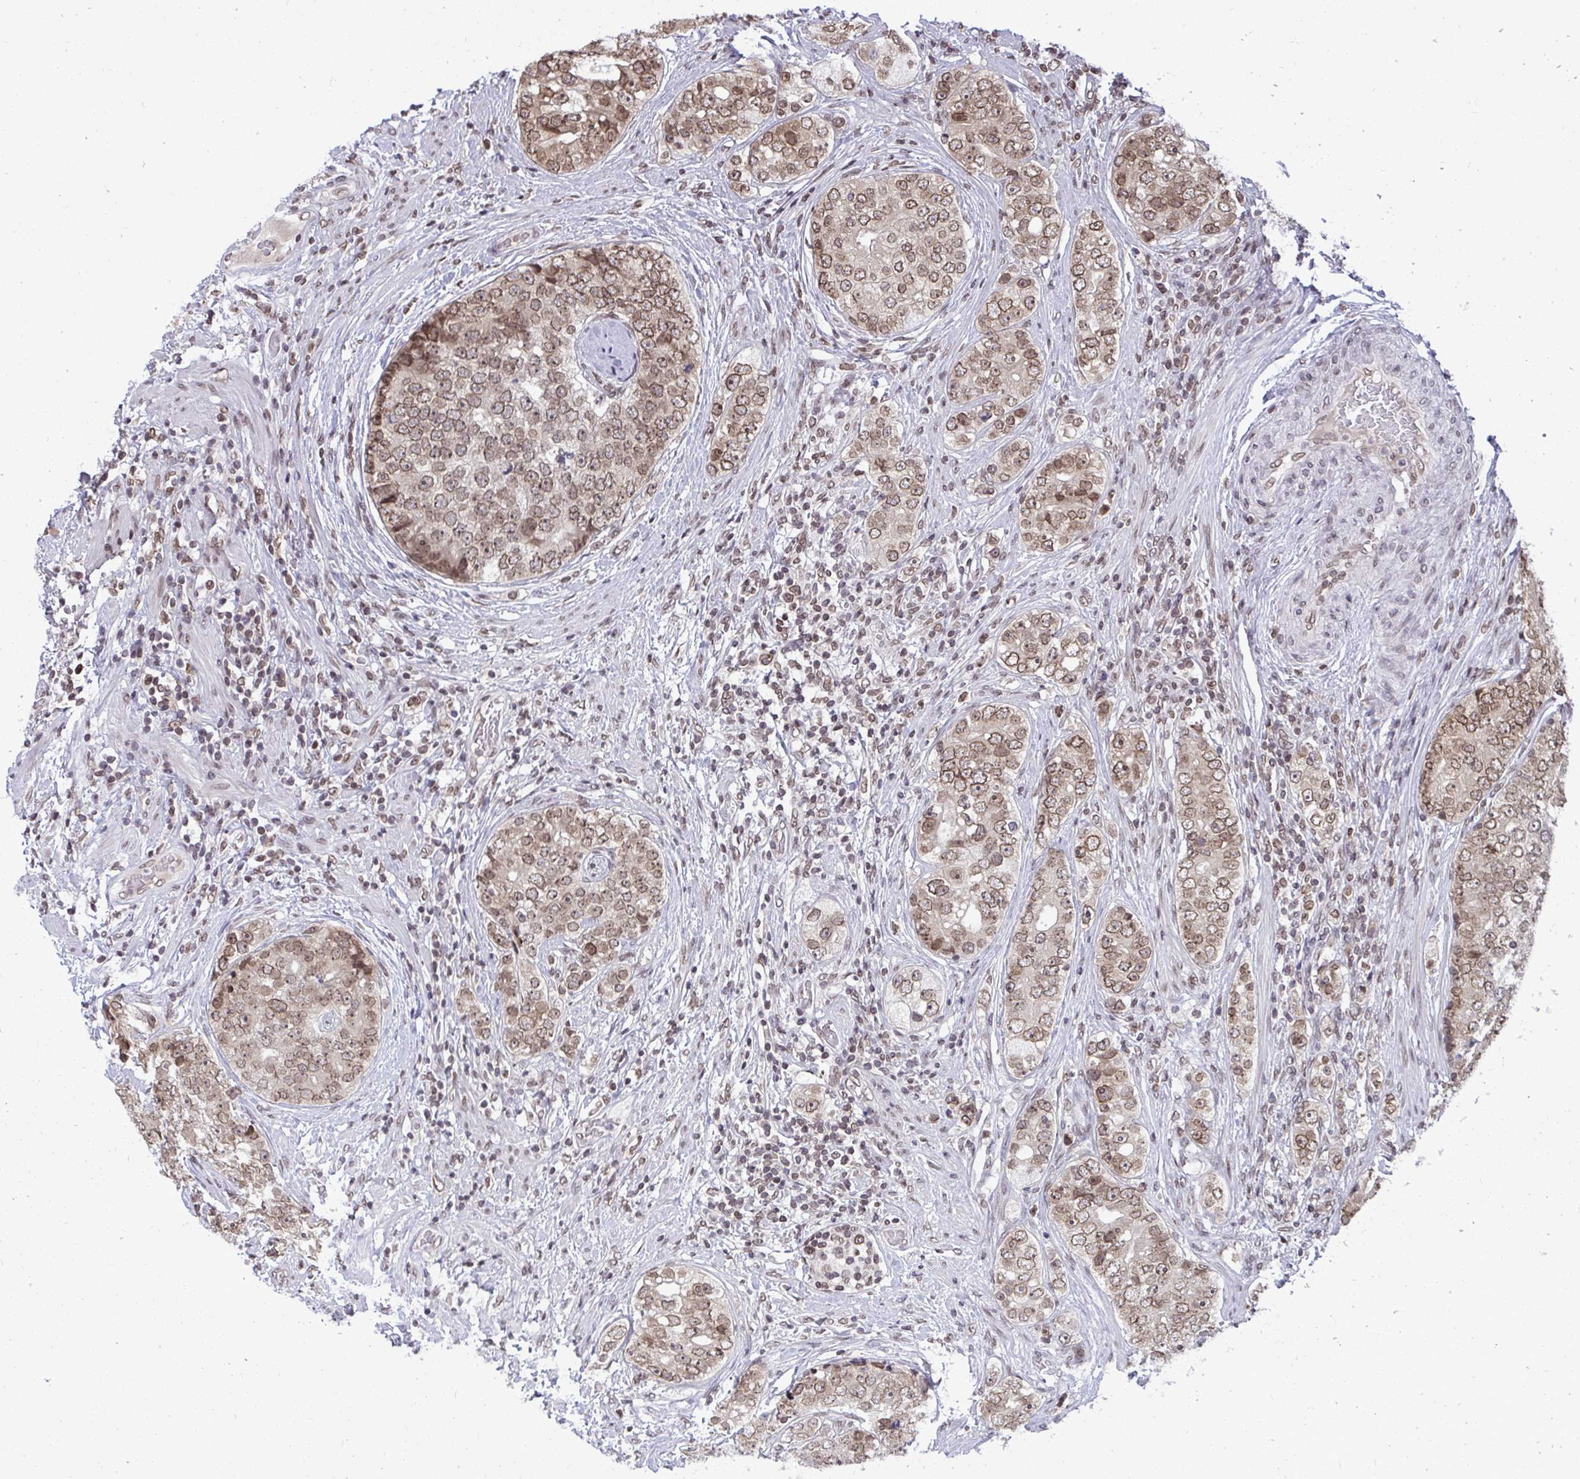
{"staining": {"intensity": "moderate", "quantity": ">75%", "location": "cytoplasmic/membranous,nuclear"}, "tissue": "prostate cancer", "cell_type": "Tumor cells", "image_type": "cancer", "snomed": [{"axis": "morphology", "description": "Adenocarcinoma, High grade"}, {"axis": "topography", "description": "Prostate"}], "caption": "High-grade adenocarcinoma (prostate) stained with DAB immunohistochemistry (IHC) shows medium levels of moderate cytoplasmic/membranous and nuclear expression in about >75% of tumor cells.", "gene": "JPT1", "patient": {"sex": "male", "age": 60}}